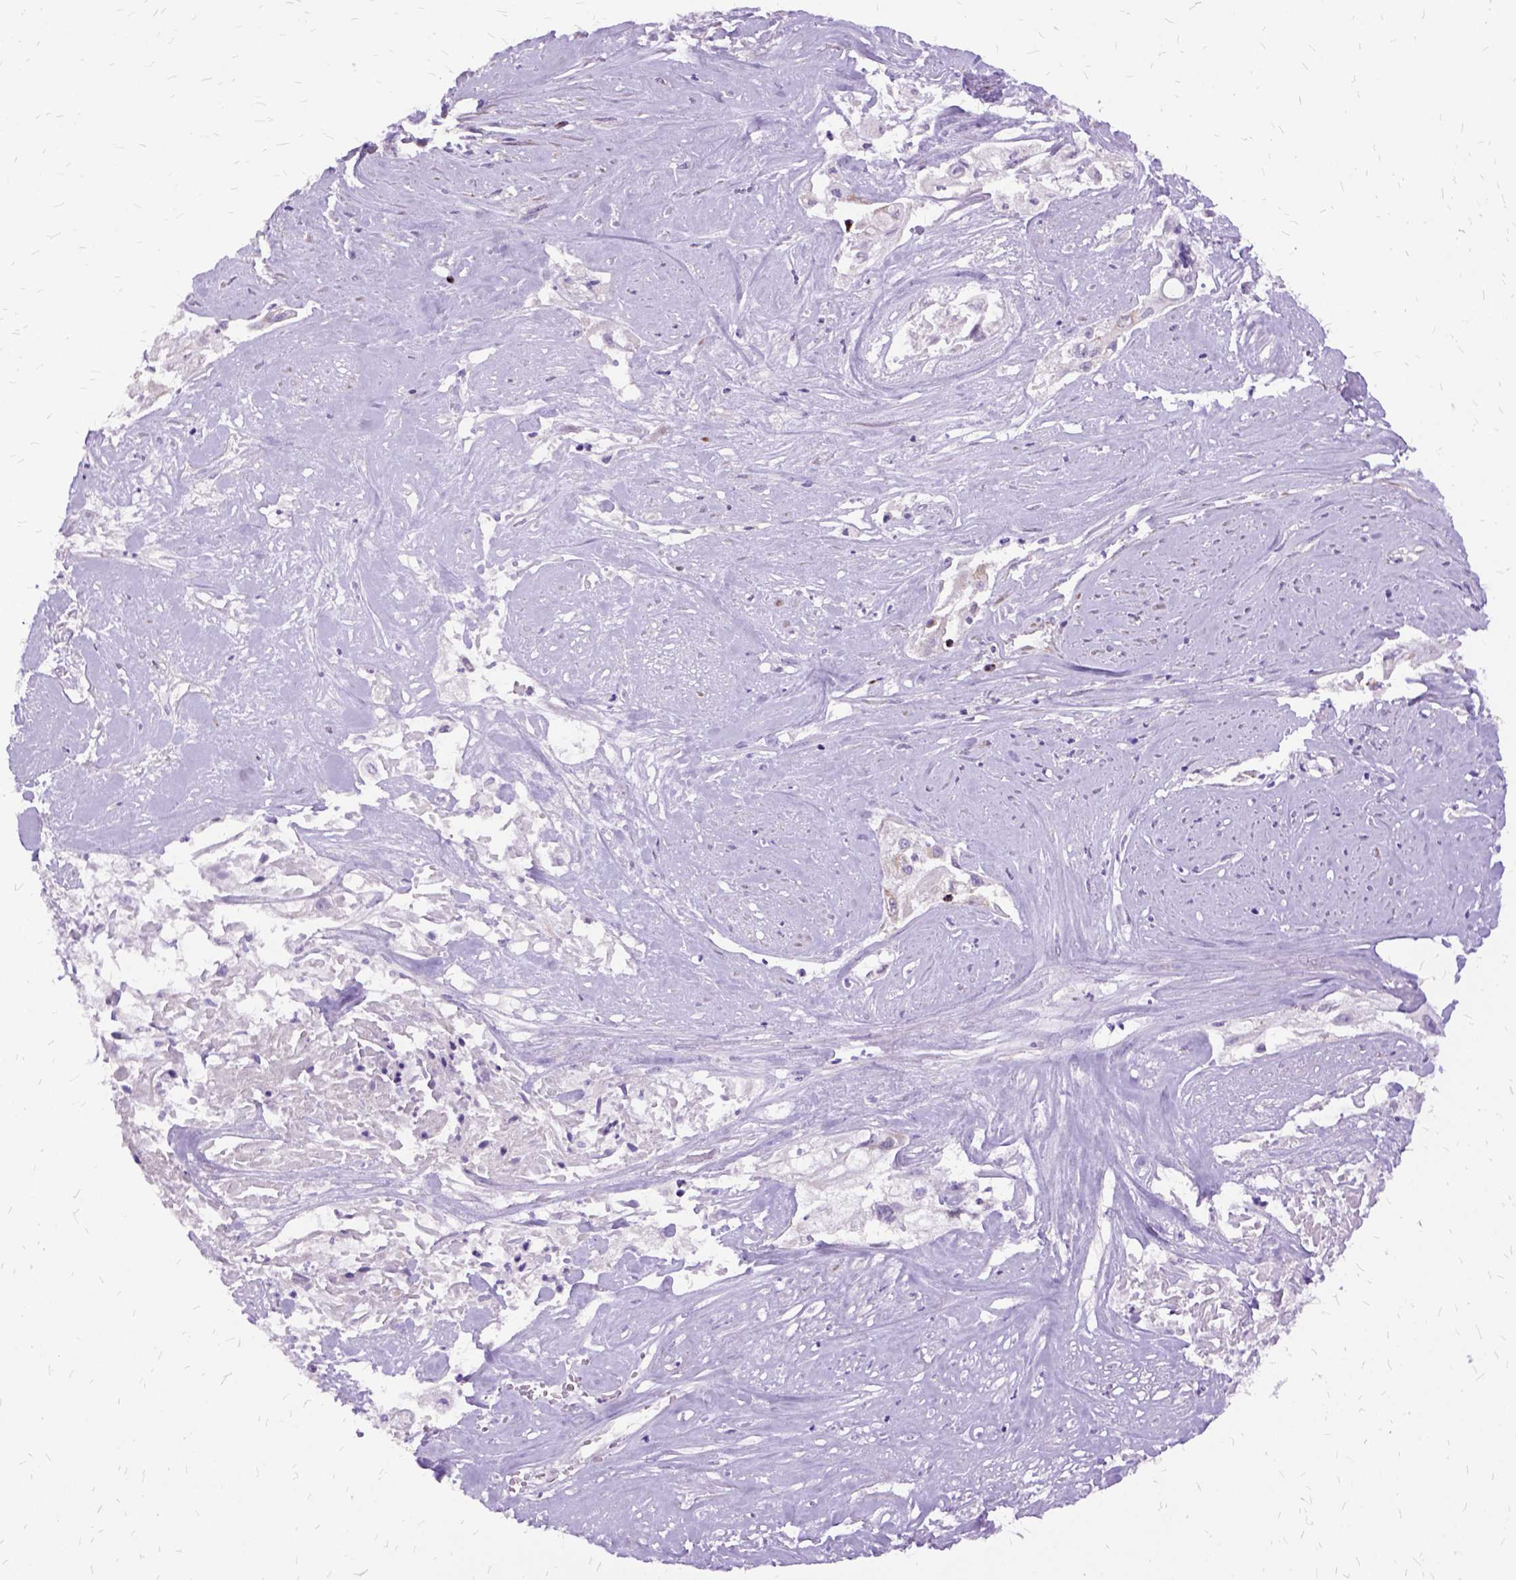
{"staining": {"intensity": "negative", "quantity": "none", "location": "none"}, "tissue": "cervical cancer", "cell_type": "Tumor cells", "image_type": "cancer", "snomed": [{"axis": "morphology", "description": "Squamous cell carcinoma, NOS"}, {"axis": "topography", "description": "Cervix"}], "caption": "Squamous cell carcinoma (cervical) stained for a protein using immunohistochemistry reveals no staining tumor cells.", "gene": "OXCT1", "patient": {"sex": "female", "age": 49}}